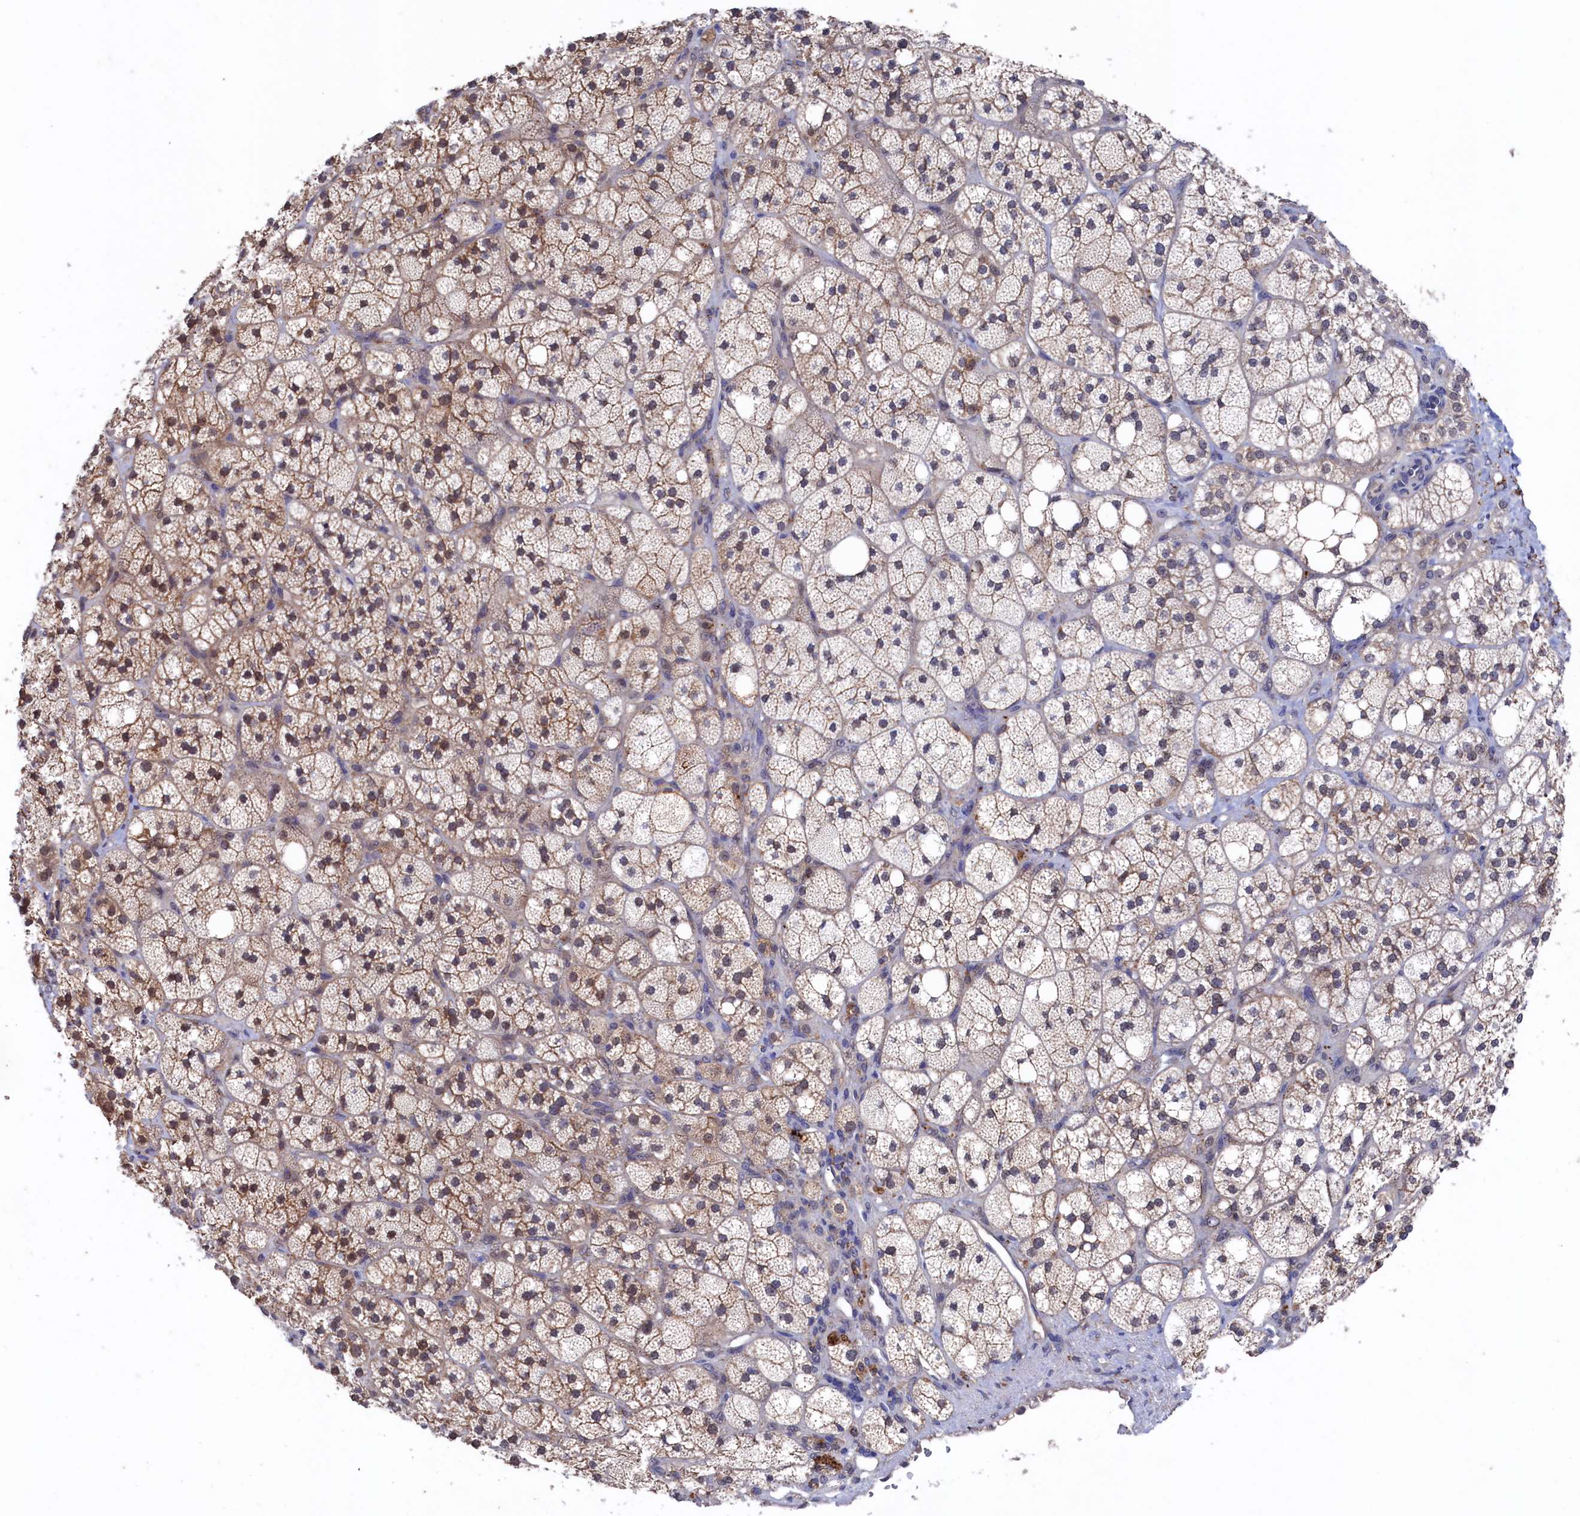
{"staining": {"intensity": "moderate", "quantity": "25%-75%", "location": "cytoplasmic/membranous,nuclear"}, "tissue": "adrenal gland", "cell_type": "Glandular cells", "image_type": "normal", "snomed": [{"axis": "morphology", "description": "Normal tissue, NOS"}, {"axis": "topography", "description": "Adrenal gland"}], "caption": "A brown stain shows moderate cytoplasmic/membranous,nuclear staining of a protein in glandular cells of unremarkable human adrenal gland. (DAB IHC, brown staining for protein, blue staining for nuclei).", "gene": "RNH1", "patient": {"sex": "male", "age": 61}}